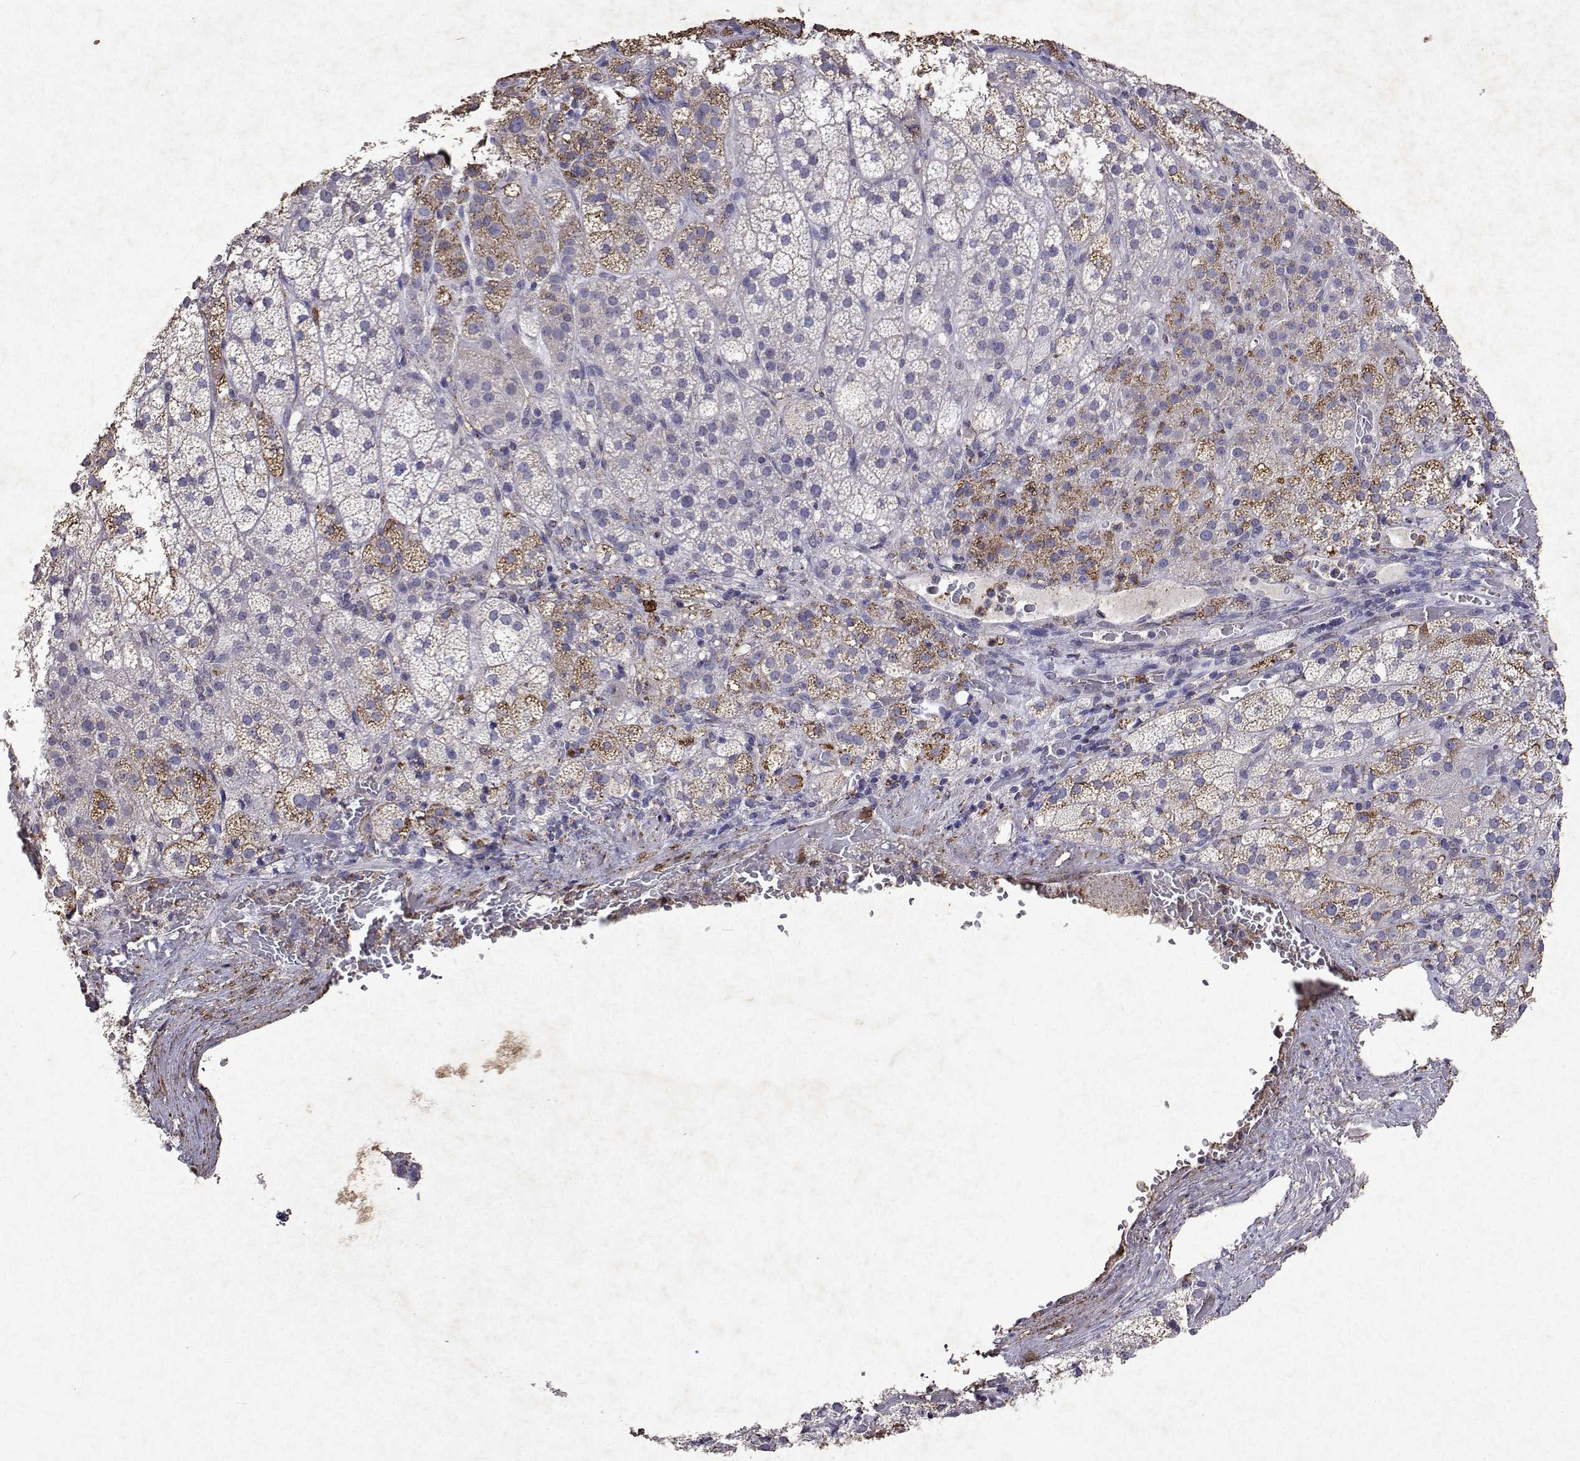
{"staining": {"intensity": "moderate", "quantity": "<25%", "location": "cytoplasmic/membranous"}, "tissue": "adrenal gland", "cell_type": "Glandular cells", "image_type": "normal", "snomed": [{"axis": "morphology", "description": "Normal tissue, NOS"}, {"axis": "topography", "description": "Adrenal gland"}], "caption": "This image reveals IHC staining of unremarkable human adrenal gland, with low moderate cytoplasmic/membranous expression in approximately <25% of glandular cells.", "gene": "DUSP28", "patient": {"sex": "female", "age": 60}}